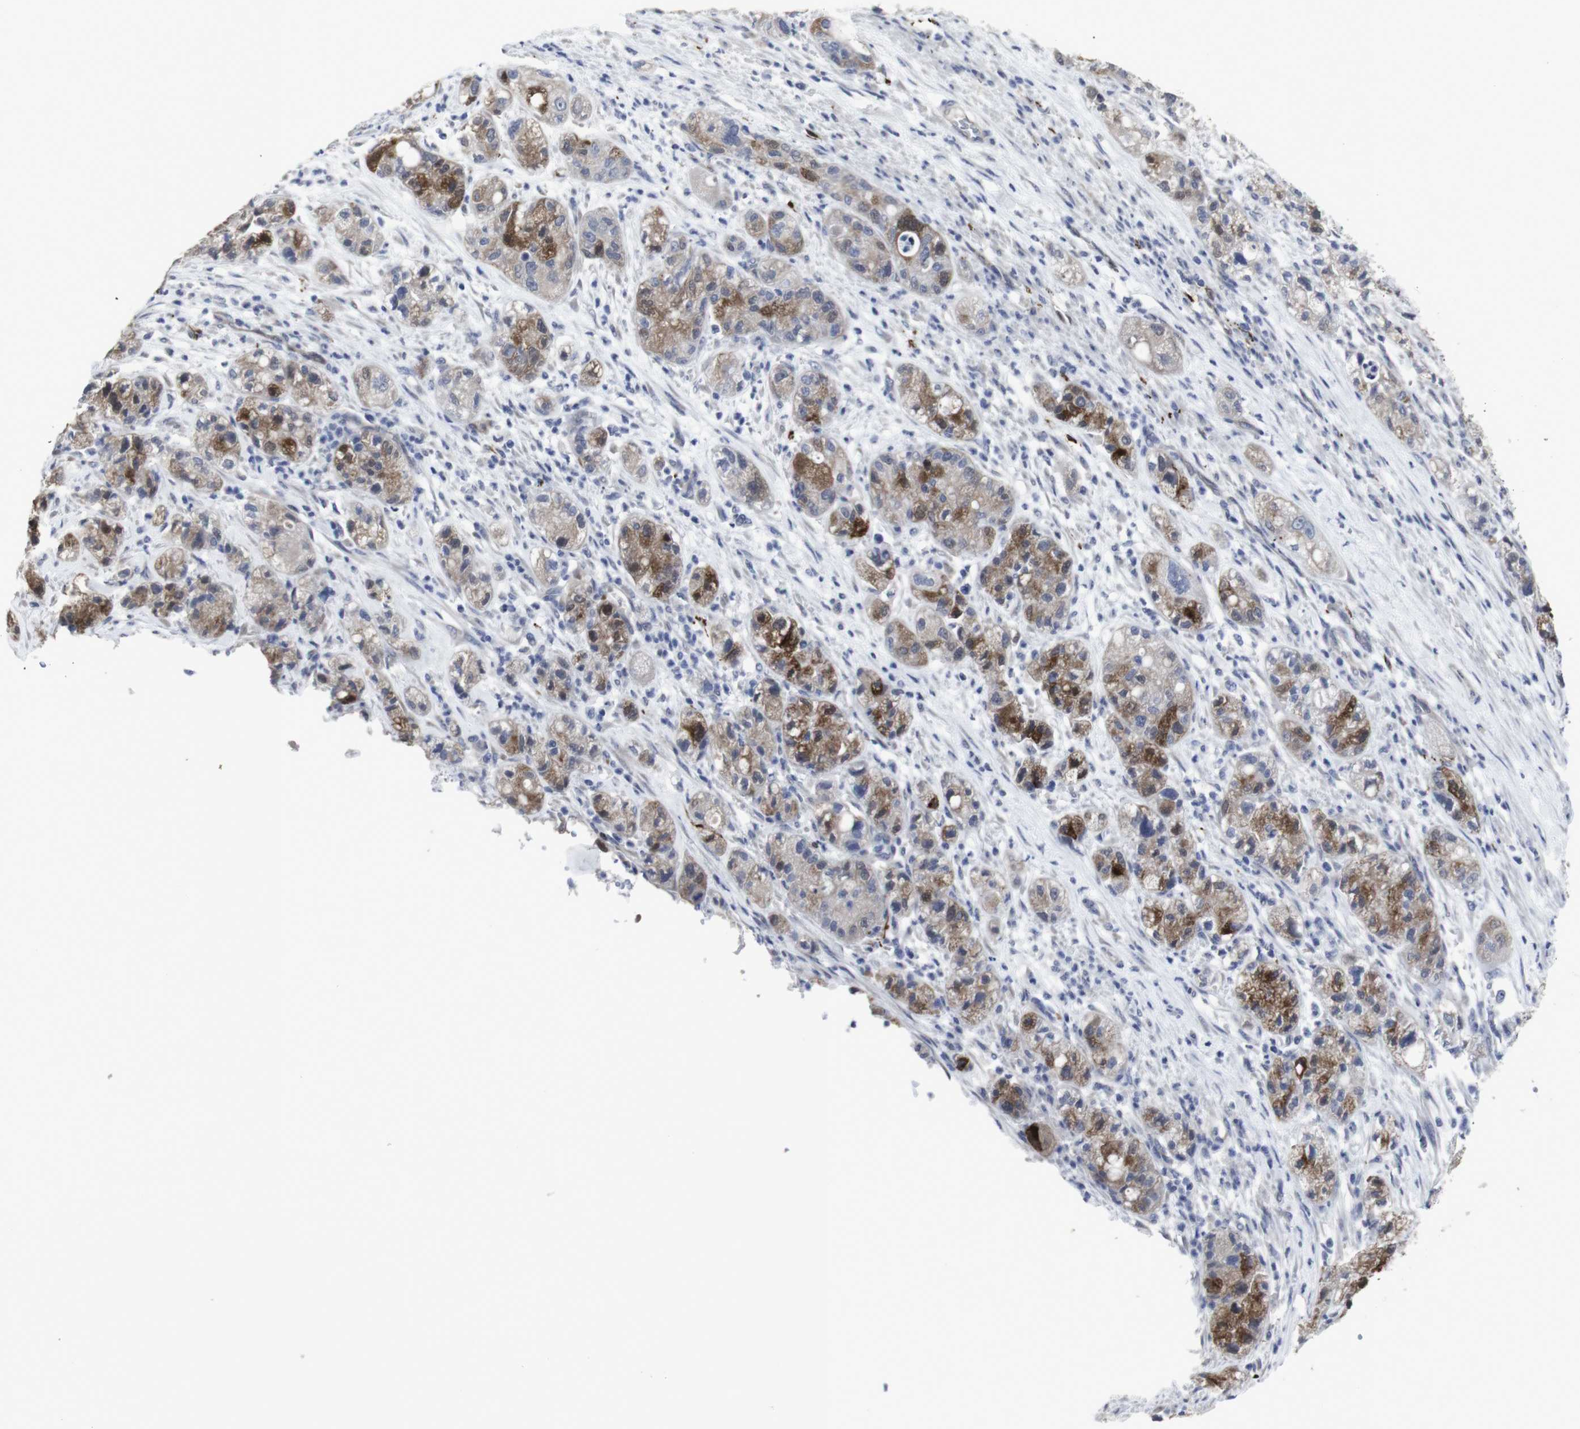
{"staining": {"intensity": "moderate", "quantity": ">75%", "location": "cytoplasmic/membranous"}, "tissue": "pancreatic cancer", "cell_type": "Tumor cells", "image_type": "cancer", "snomed": [{"axis": "morphology", "description": "Adenocarcinoma, NOS"}, {"axis": "topography", "description": "Pancreas"}], "caption": "Tumor cells reveal medium levels of moderate cytoplasmic/membranous positivity in approximately >75% of cells in human pancreatic cancer.", "gene": "SNCG", "patient": {"sex": "female", "age": 78}}